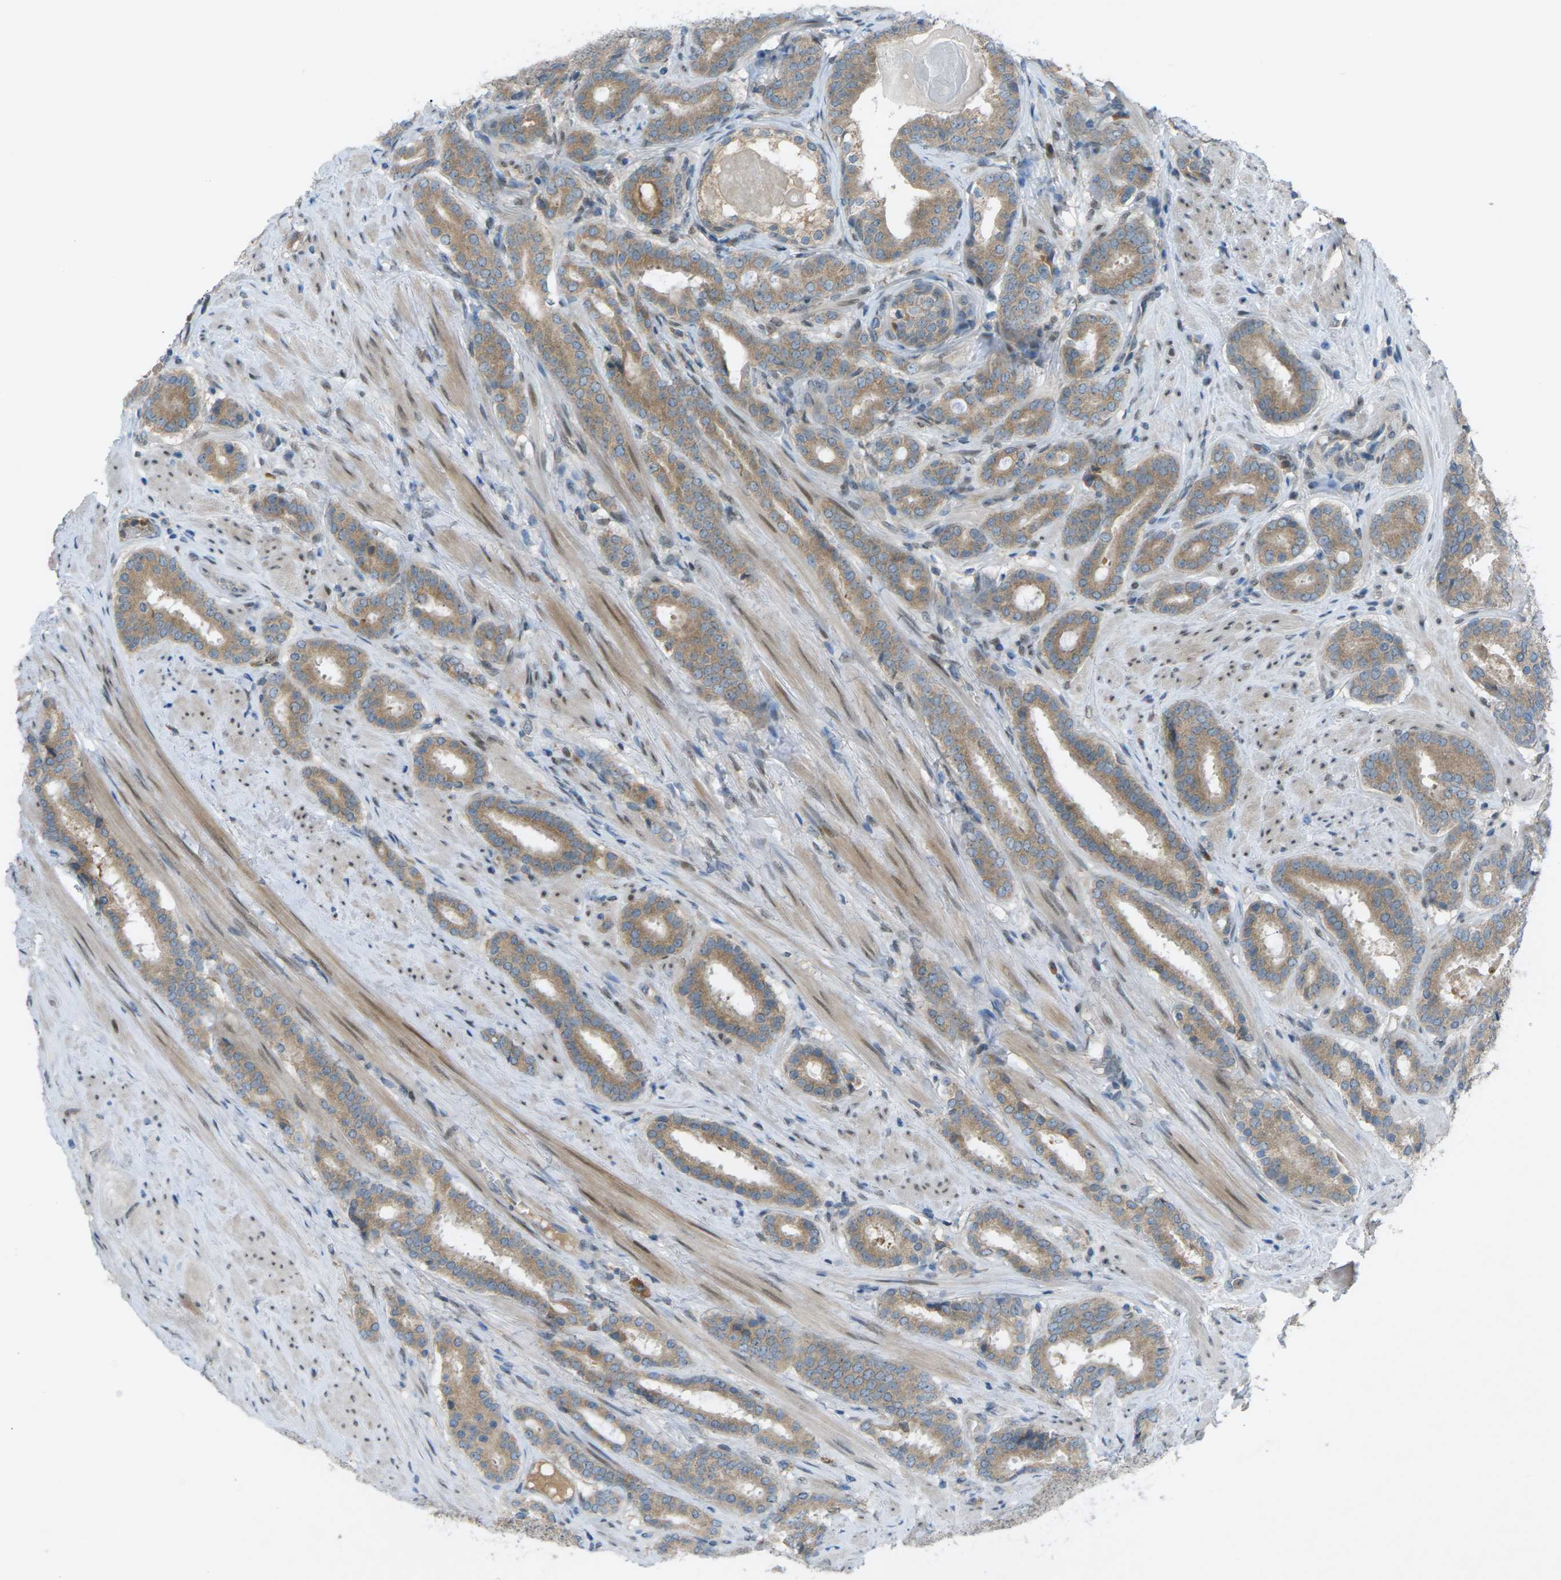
{"staining": {"intensity": "moderate", "quantity": ">75%", "location": "cytoplasmic/membranous"}, "tissue": "prostate cancer", "cell_type": "Tumor cells", "image_type": "cancer", "snomed": [{"axis": "morphology", "description": "Adenocarcinoma, Low grade"}, {"axis": "topography", "description": "Prostate"}], "caption": "An image of human low-grade adenocarcinoma (prostate) stained for a protein shows moderate cytoplasmic/membranous brown staining in tumor cells.", "gene": "DYRK1A", "patient": {"sex": "male", "age": 69}}